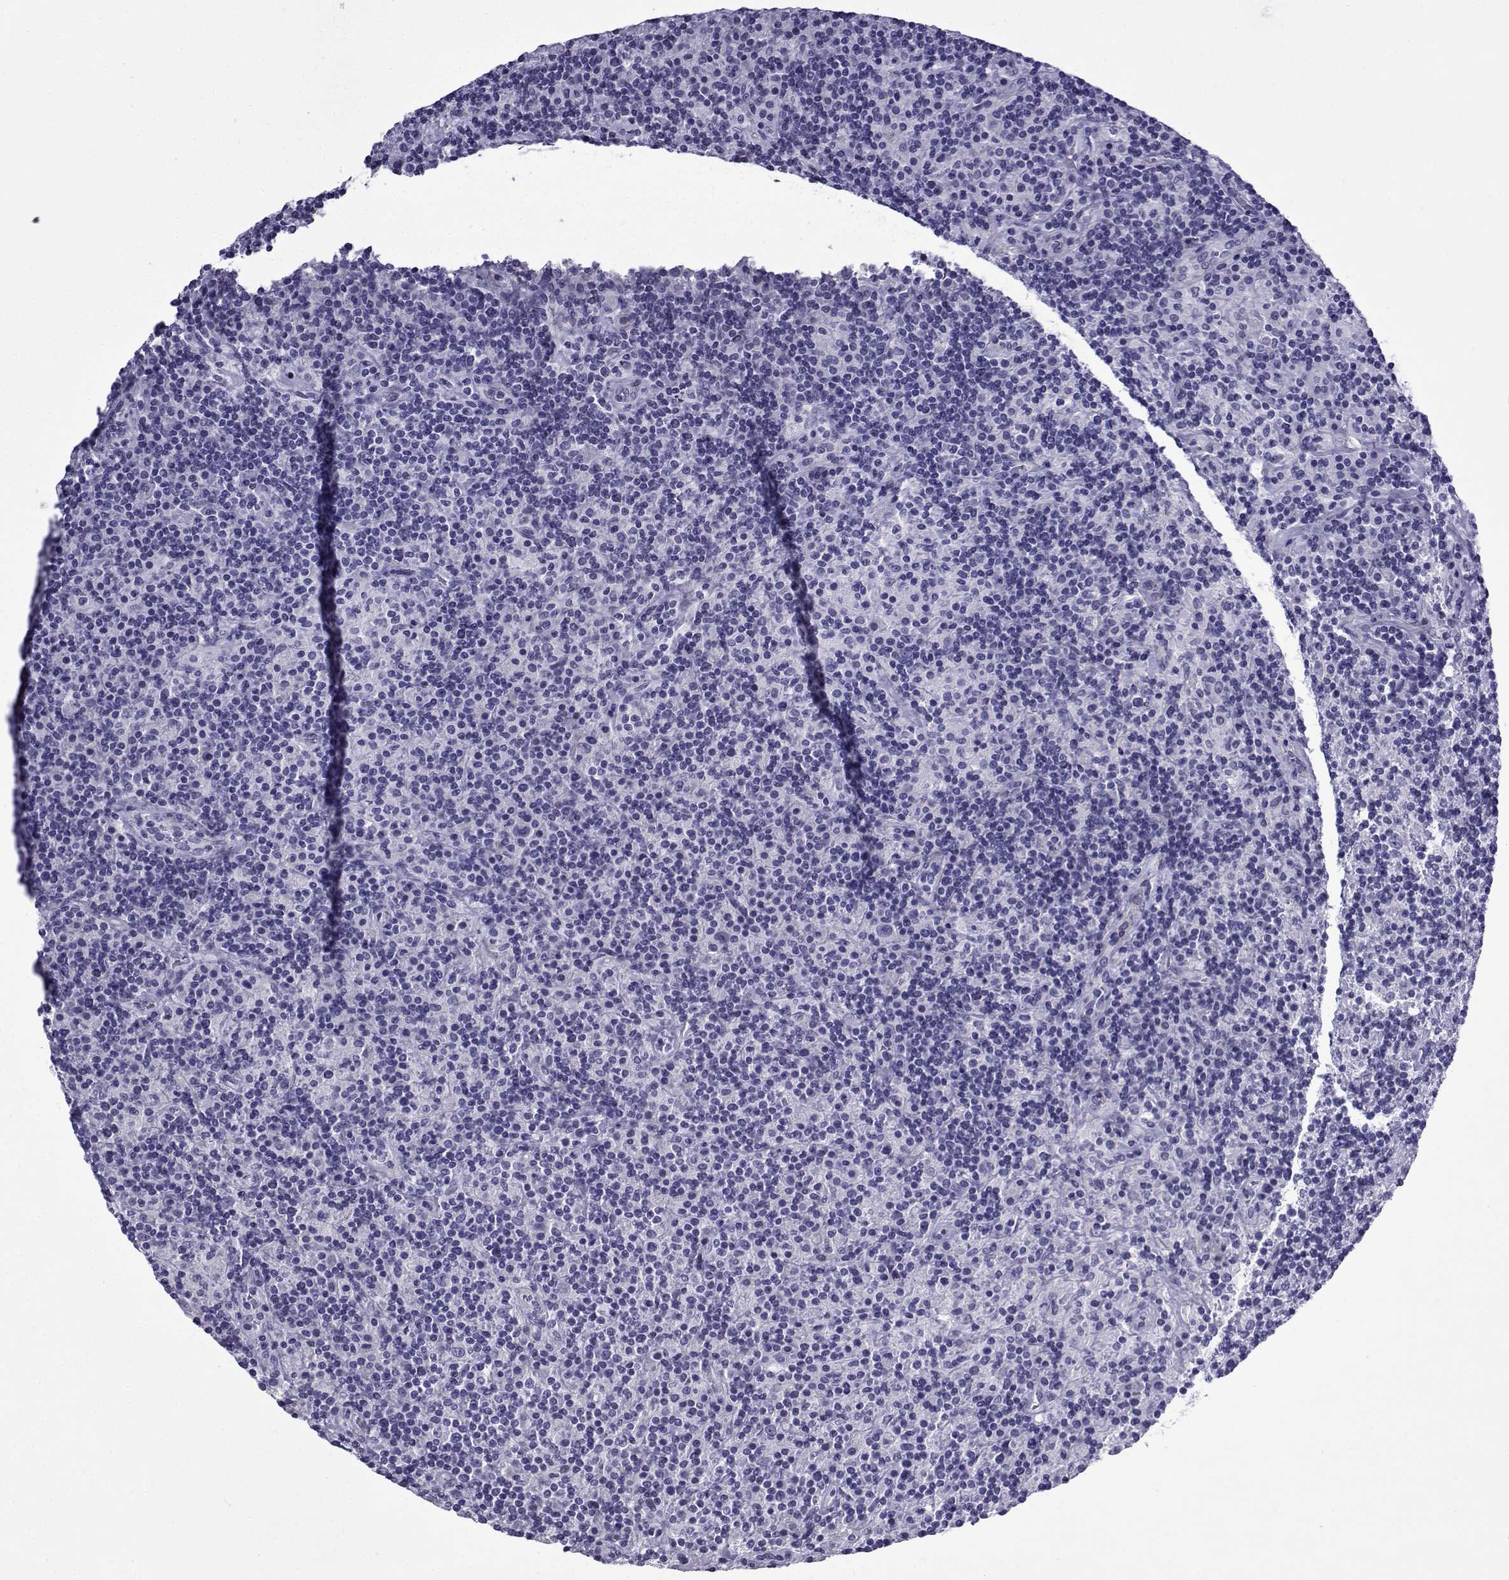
{"staining": {"intensity": "negative", "quantity": "none", "location": "none"}, "tissue": "lymphoma", "cell_type": "Tumor cells", "image_type": "cancer", "snomed": [{"axis": "morphology", "description": "Hodgkin's disease, NOS"}, {"axis": "topography", "description": "Lymph node"}], "caption": "Tumor cells show no significant positivity in Hodgkin's disease.", "gene": "KCNF1", "patient": {"sex": "male", "age": 70}}